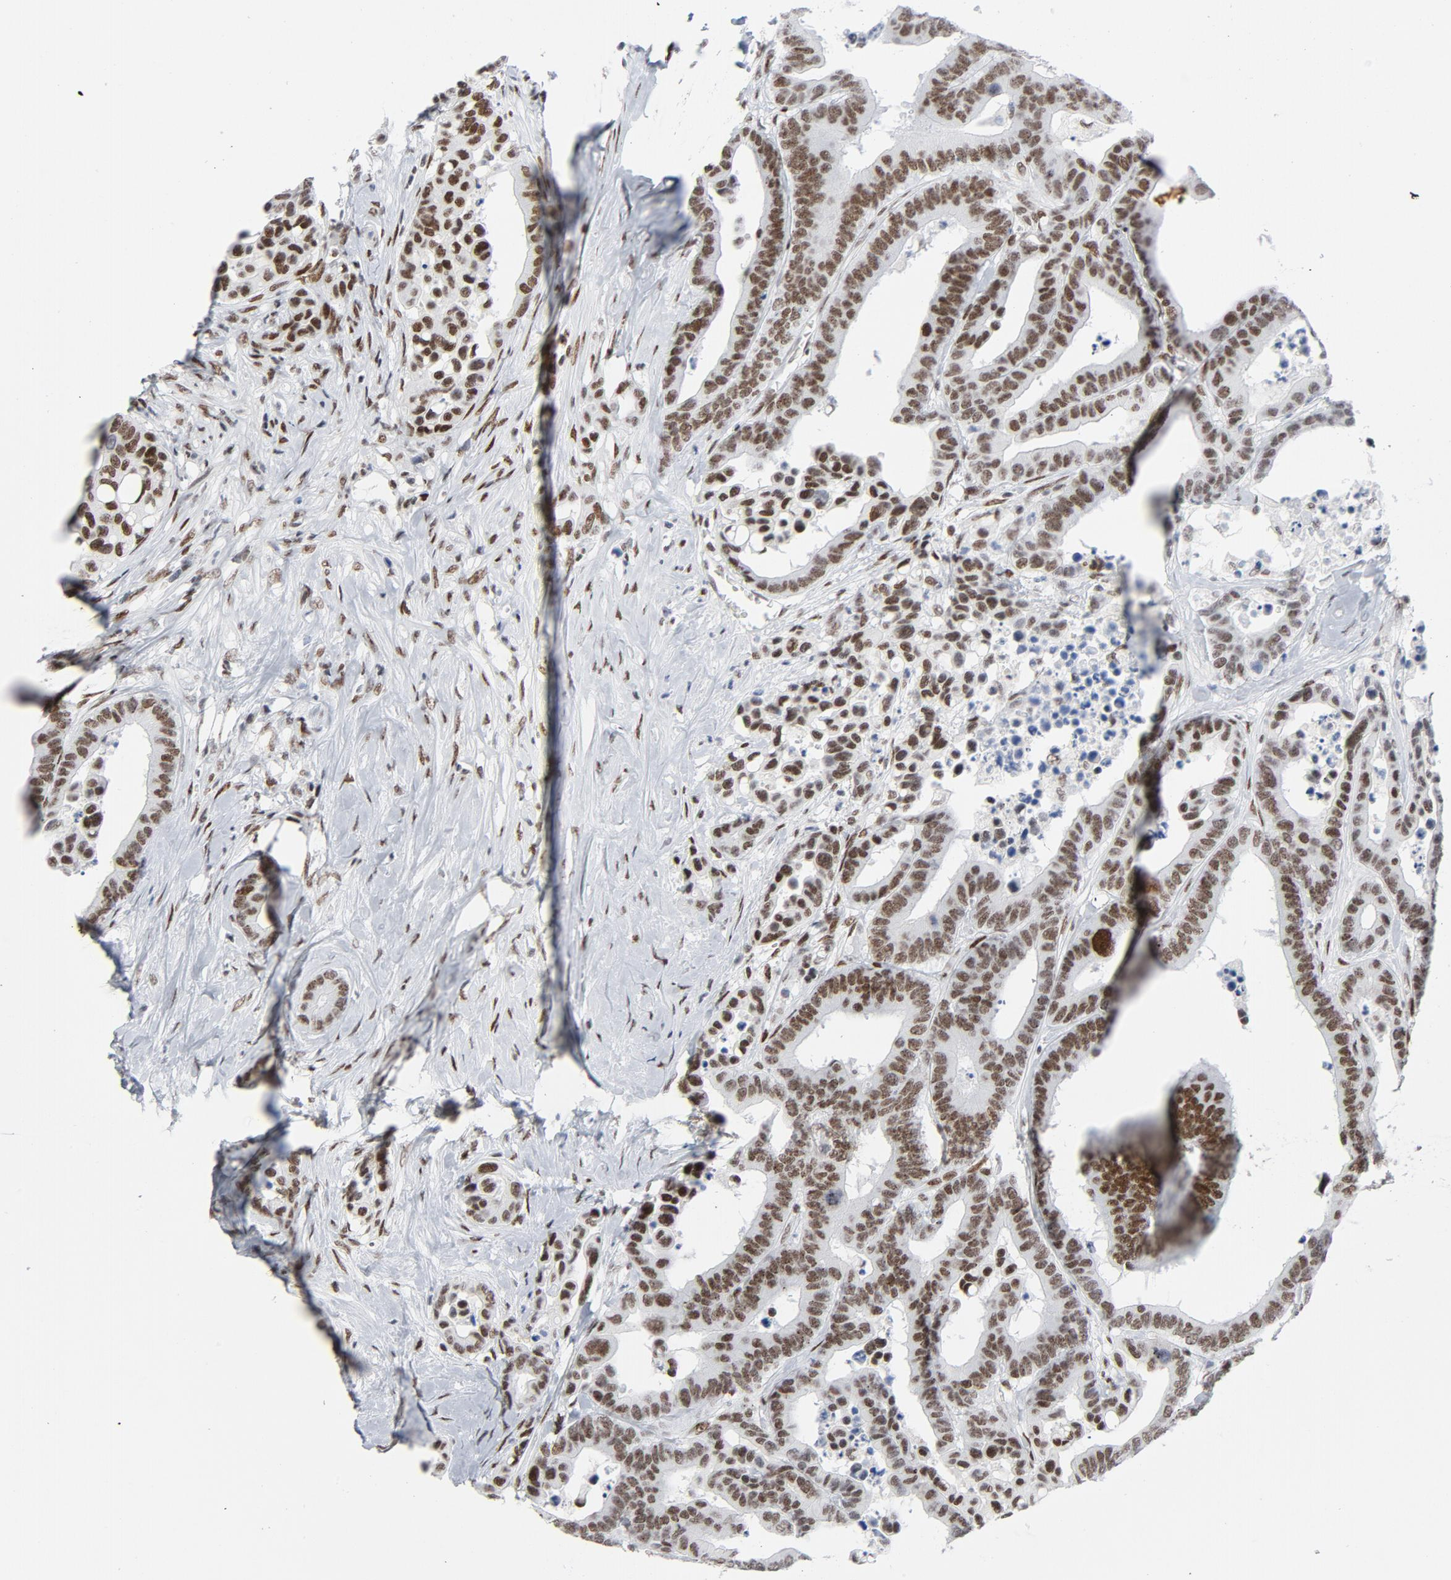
{"staining": {"intensity": "moderate", "quantity": ">75%", "location": "nuclear"}, "tissue": "colorectal cancer", "cell_type": "Tumor cells", "image_type": "cancer", "snomed": [{"axis": "morphology", "description": "Adenocarcinoma, NOS"}, {"axis": "topography", "description": "Colon"}], "caption": "Human colorectal adenocarcinoma stained for a protein (brown) exhibits moderate nuclear positive staining in approximately >75% of tumor cells.", "gene": "HSF1", "patient": {"sex": "male", "age": 82}}